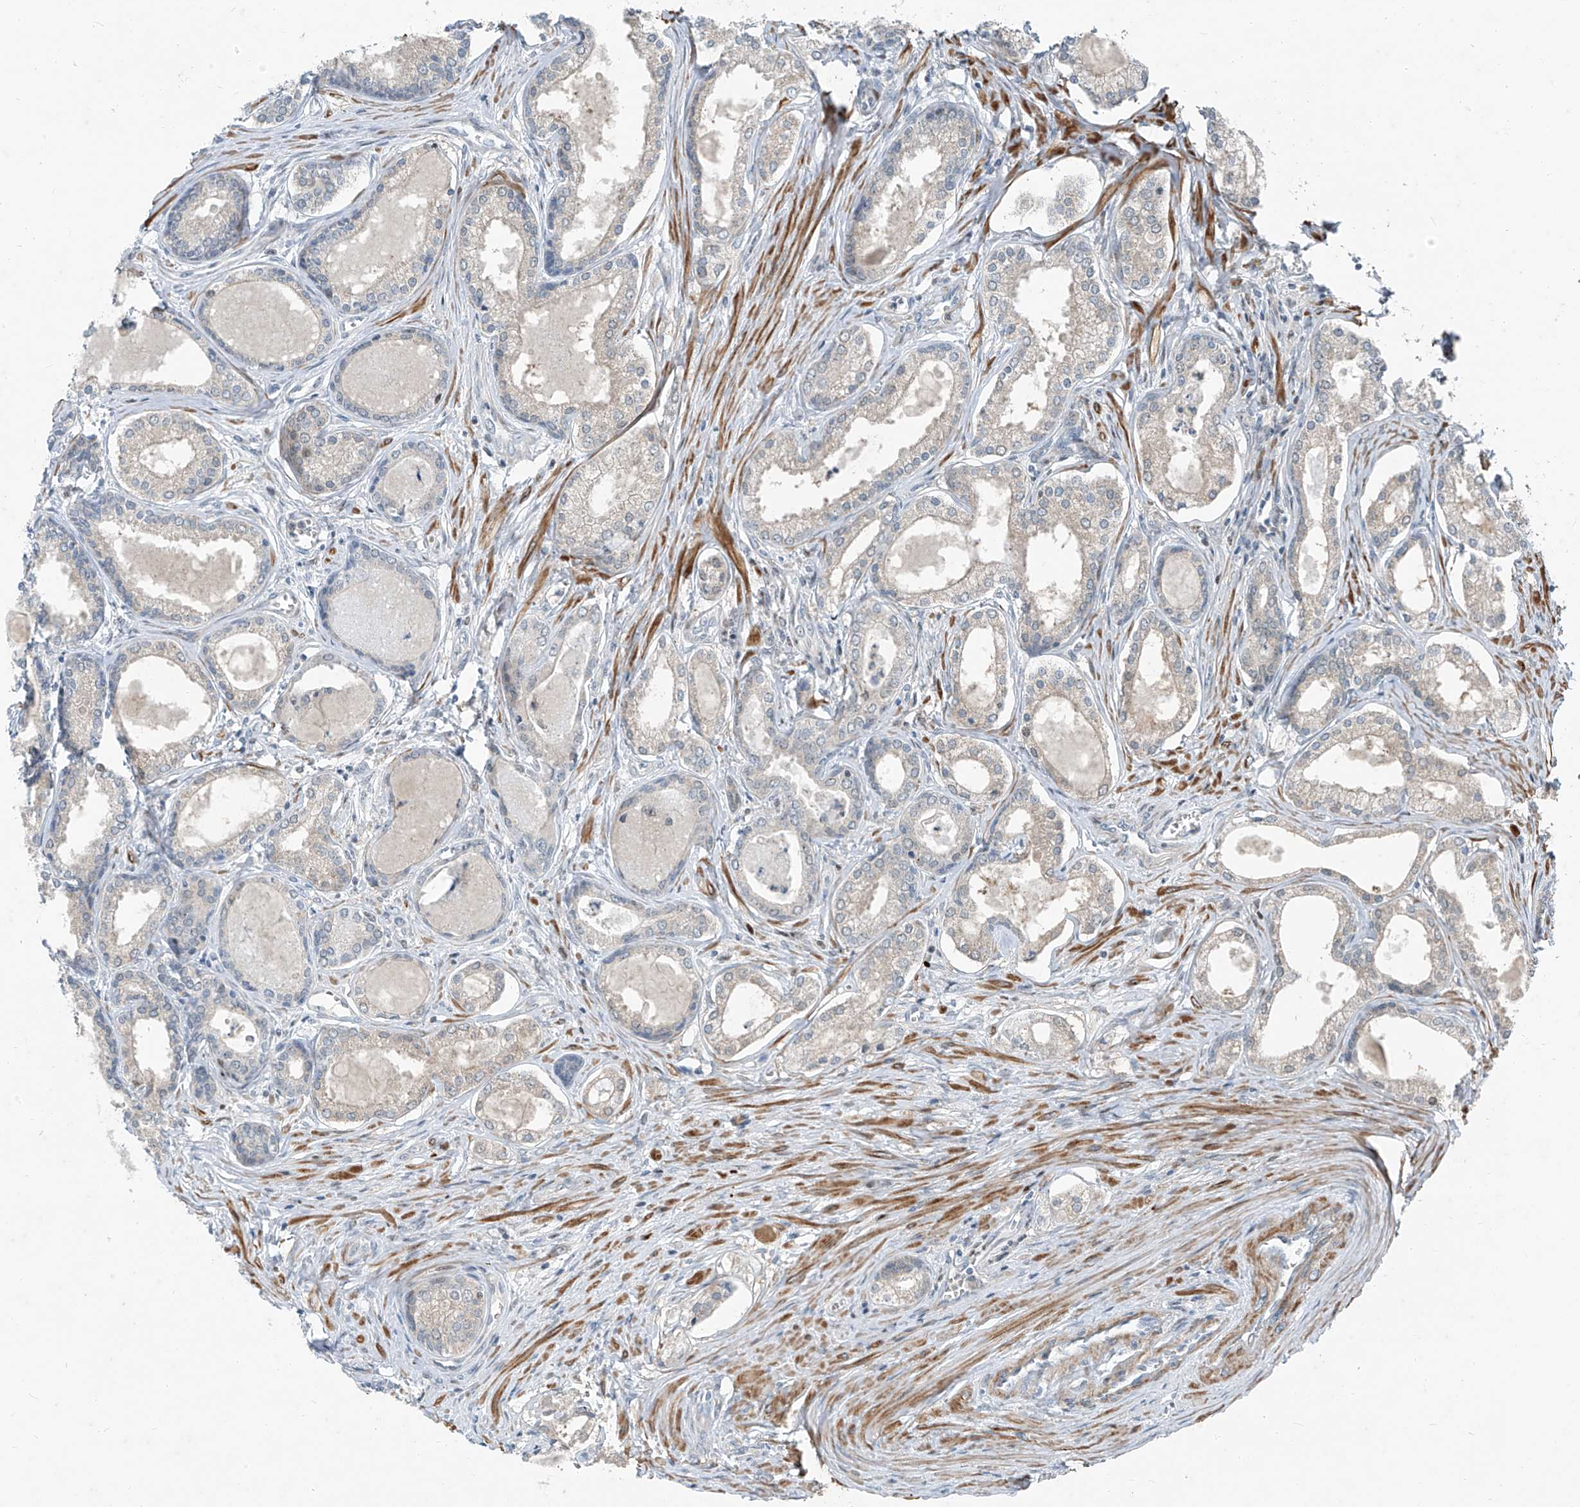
{"staining": {"intensity": "weak", "quantity": "<25%", "location": "cytoplasmic/membranous"}, "tissue": "prostate cancer", "cell_type": "Tumor cells", "image_type": "cancer", "snomed": [{"axis": "morphology", "description": "Adenocarcinoma, High grade"}, {"axis": "topography", "description": "Prostate"}], "caption": "An immunohistochemistry (IHC) micrograph of high-grade adenocarcinoma (prostate) is shown. There is no staining in tumor cells of high-grade adenocarcinoma (prostate). (Immunohistochemistry, brightfield microscopy, high magnification).", "gene": "PPCS", "patient": {"sex": "male", "age": 68}}